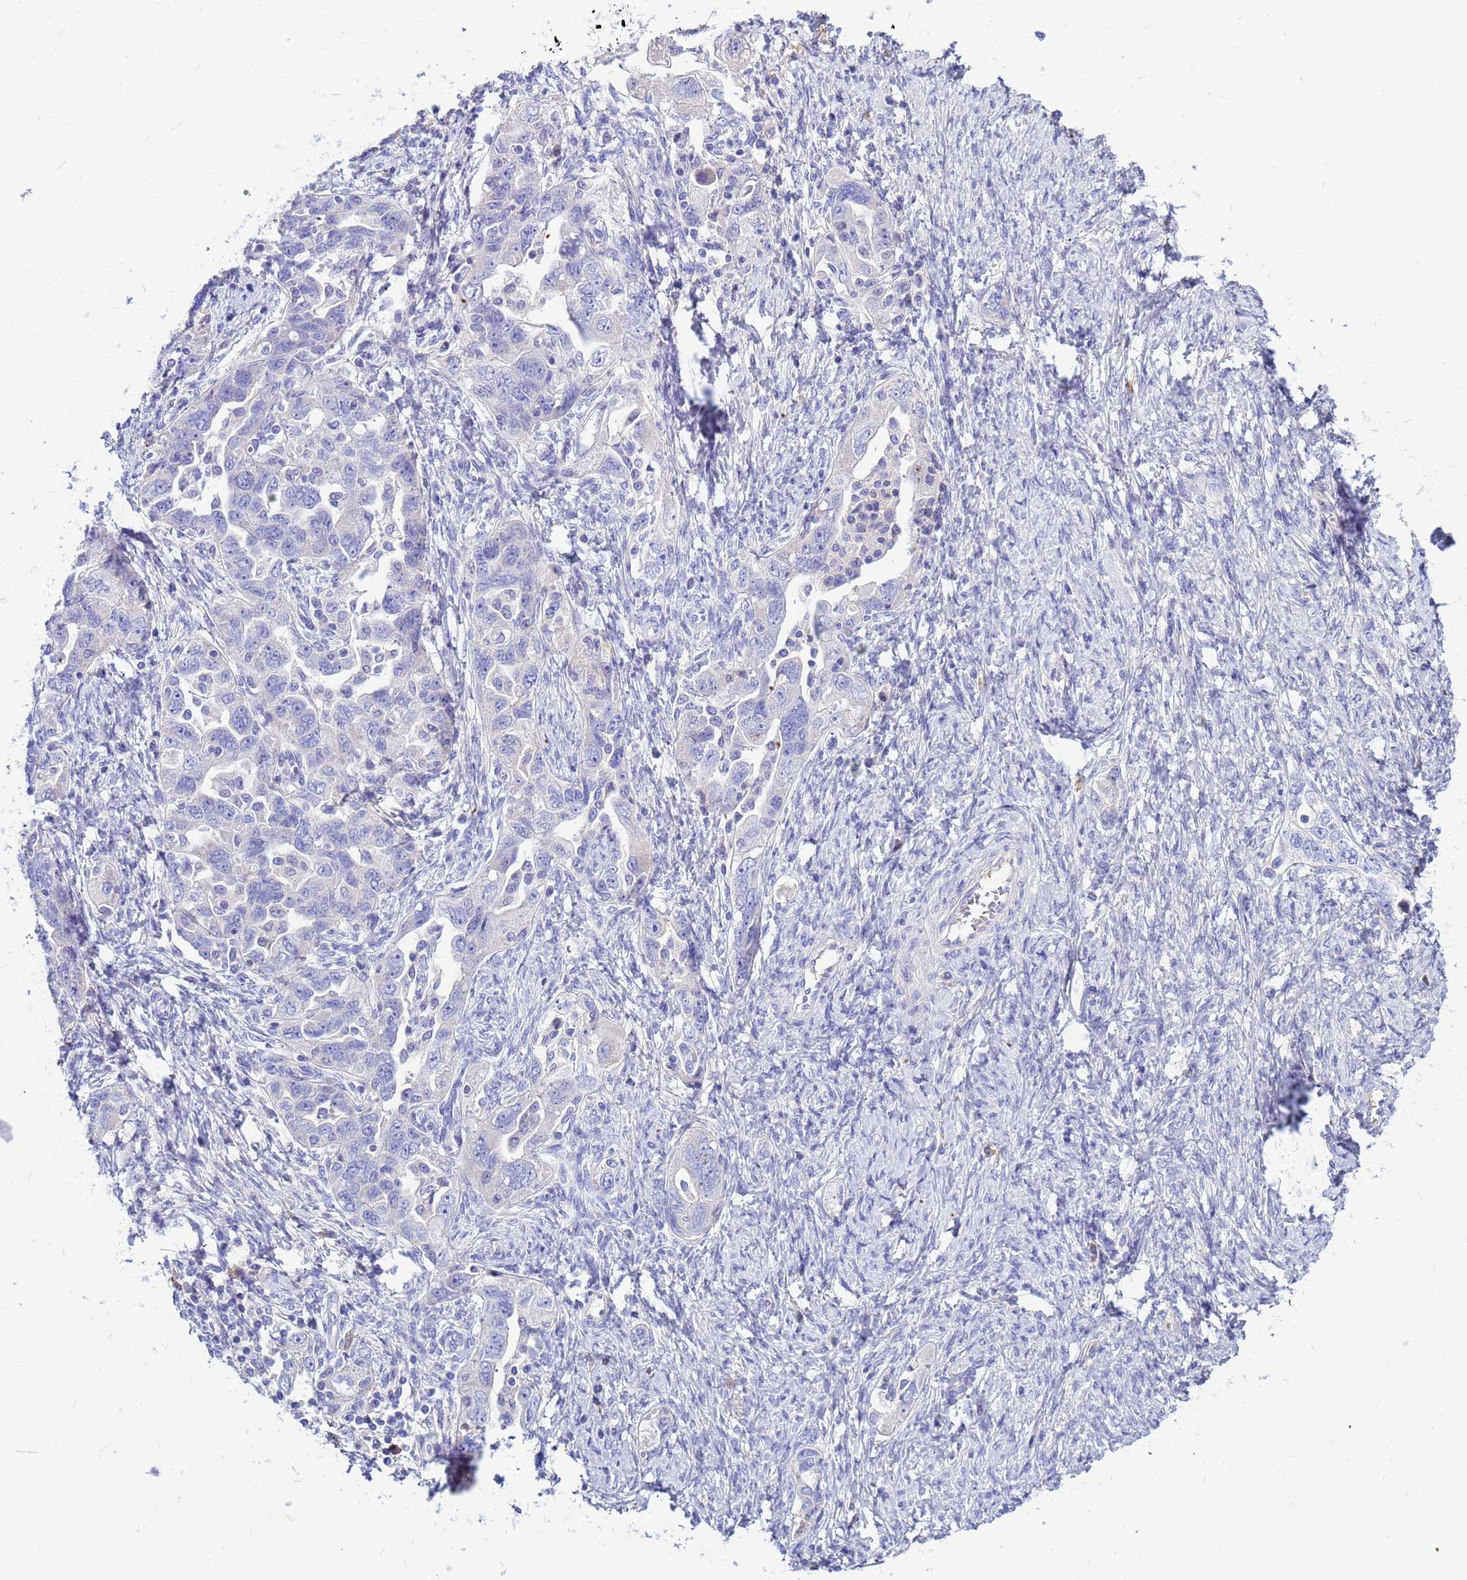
{"staining": {"intensity": "negative", "quantity": "none", "location": "none"}, "tissue": "ovarian cancer", "cell_type": "Tumor cells", "image_type": "cancer", "snomed": [{"axis": "morphology", "description": "Carcinoma, NOS"}, {"axis": "morphology", "description": "Cystadenocarcinoma, serous, NOS"}, {"axis": "topography", "description": "Ovary"}], "caption": "High magnification brightfield microscopy of ovarian carcinoma stained with DAB (3,3'-diaminobenzidine) (brown) and counterstained with hematoxylin (blue): tumor cells show no significant staining. (Immunohistochemistry (ihc), brightfield microscopy, high magnification).", "gene": "DPRX", "patient": {"sex": "female", "age": 69}}